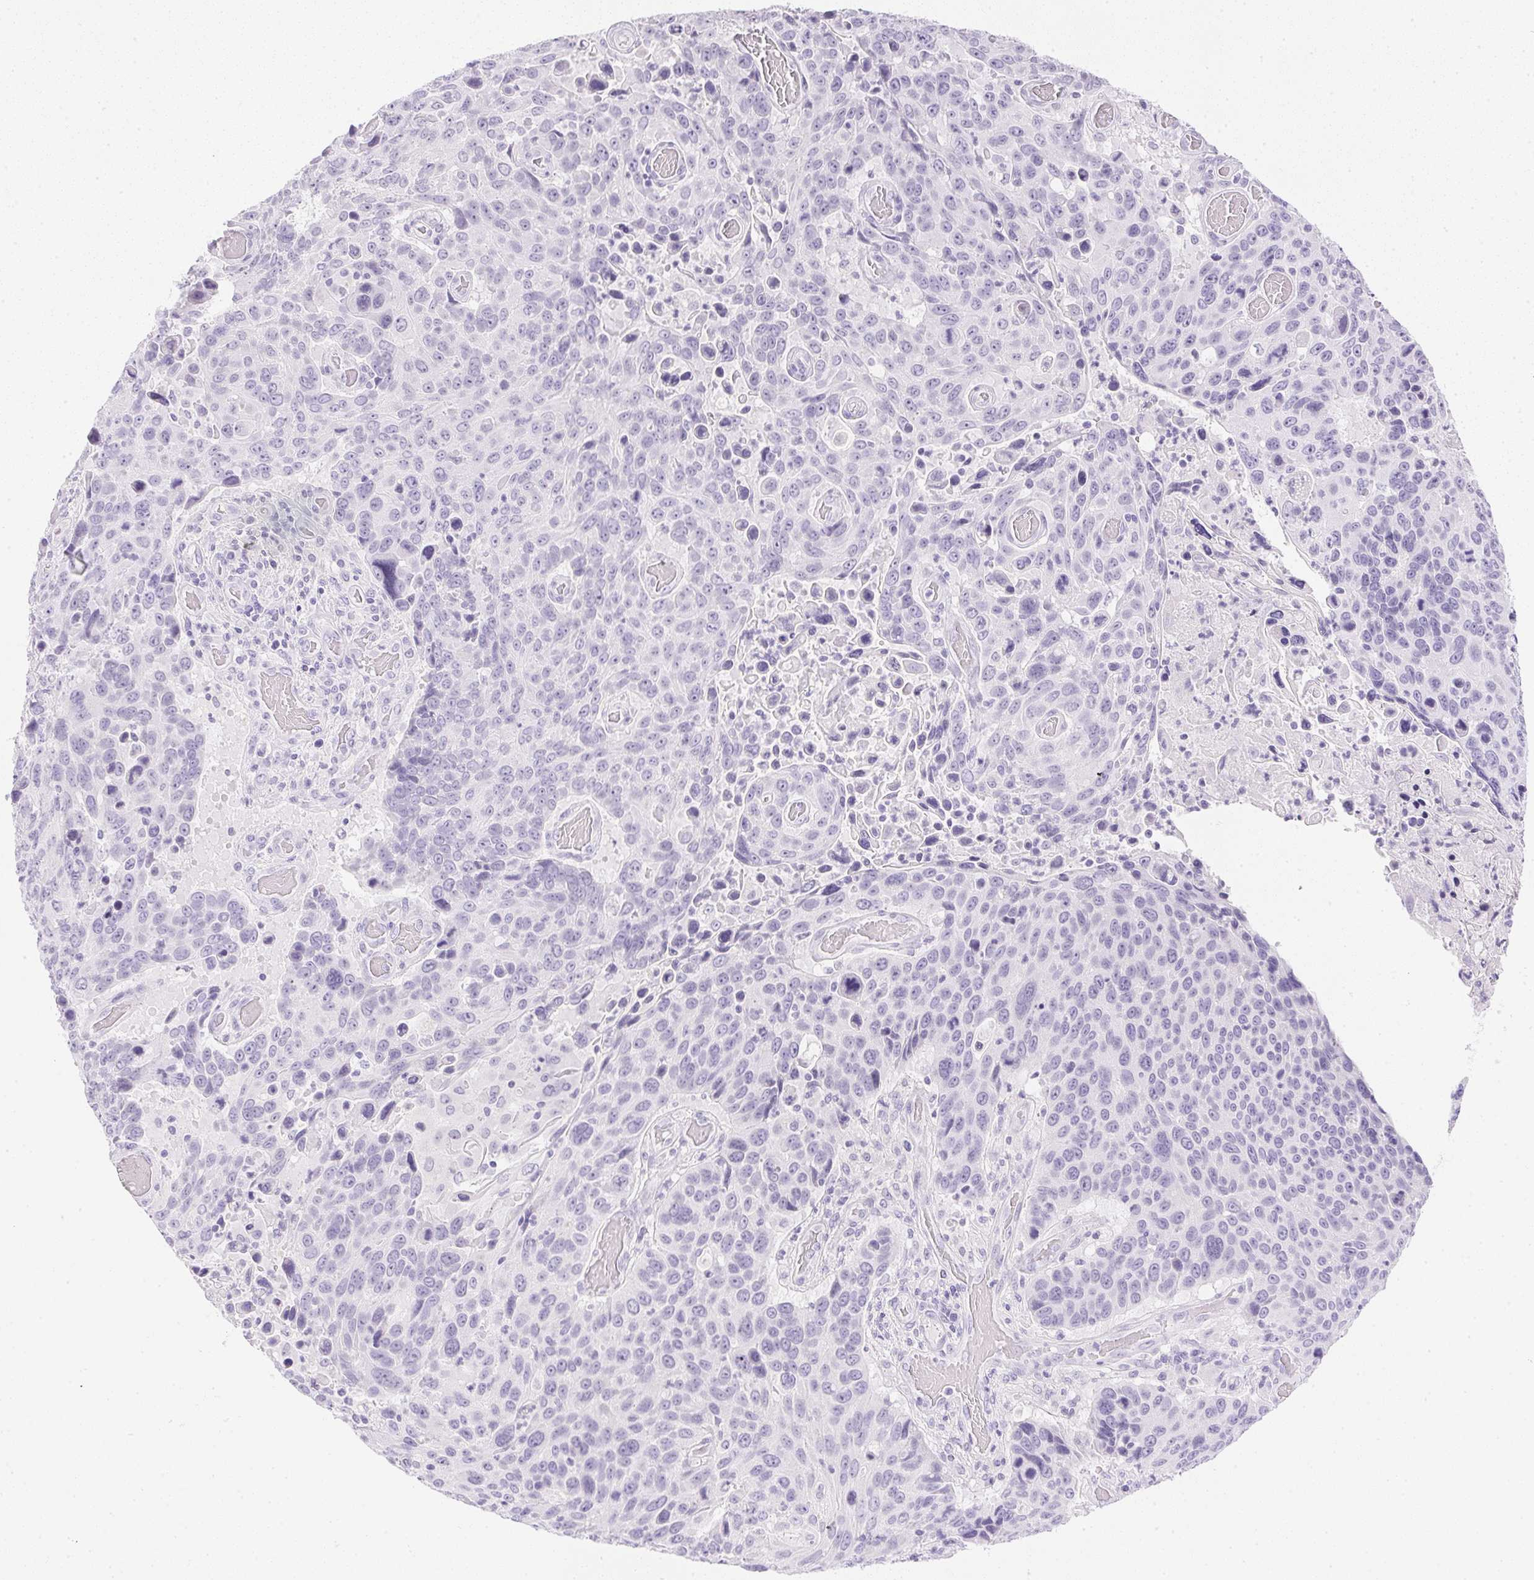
{"staining": {"intensity": "negative", "quantity": "none", "location": "none"}, "tissue": "lung cancer", "cell_type": "Tumor cells", "image_type": "cancer", "snomed": [{"axis": "morphology", "description": "Squamous cell carcinoma, NOS"}, {"axis": "topography", "description": "Lung"}], "caption": "Tumor cells are negative for brown protein staining in lung cancer.", "gene": "CPB1", "patient": {"sex": "male", "age": 68}}